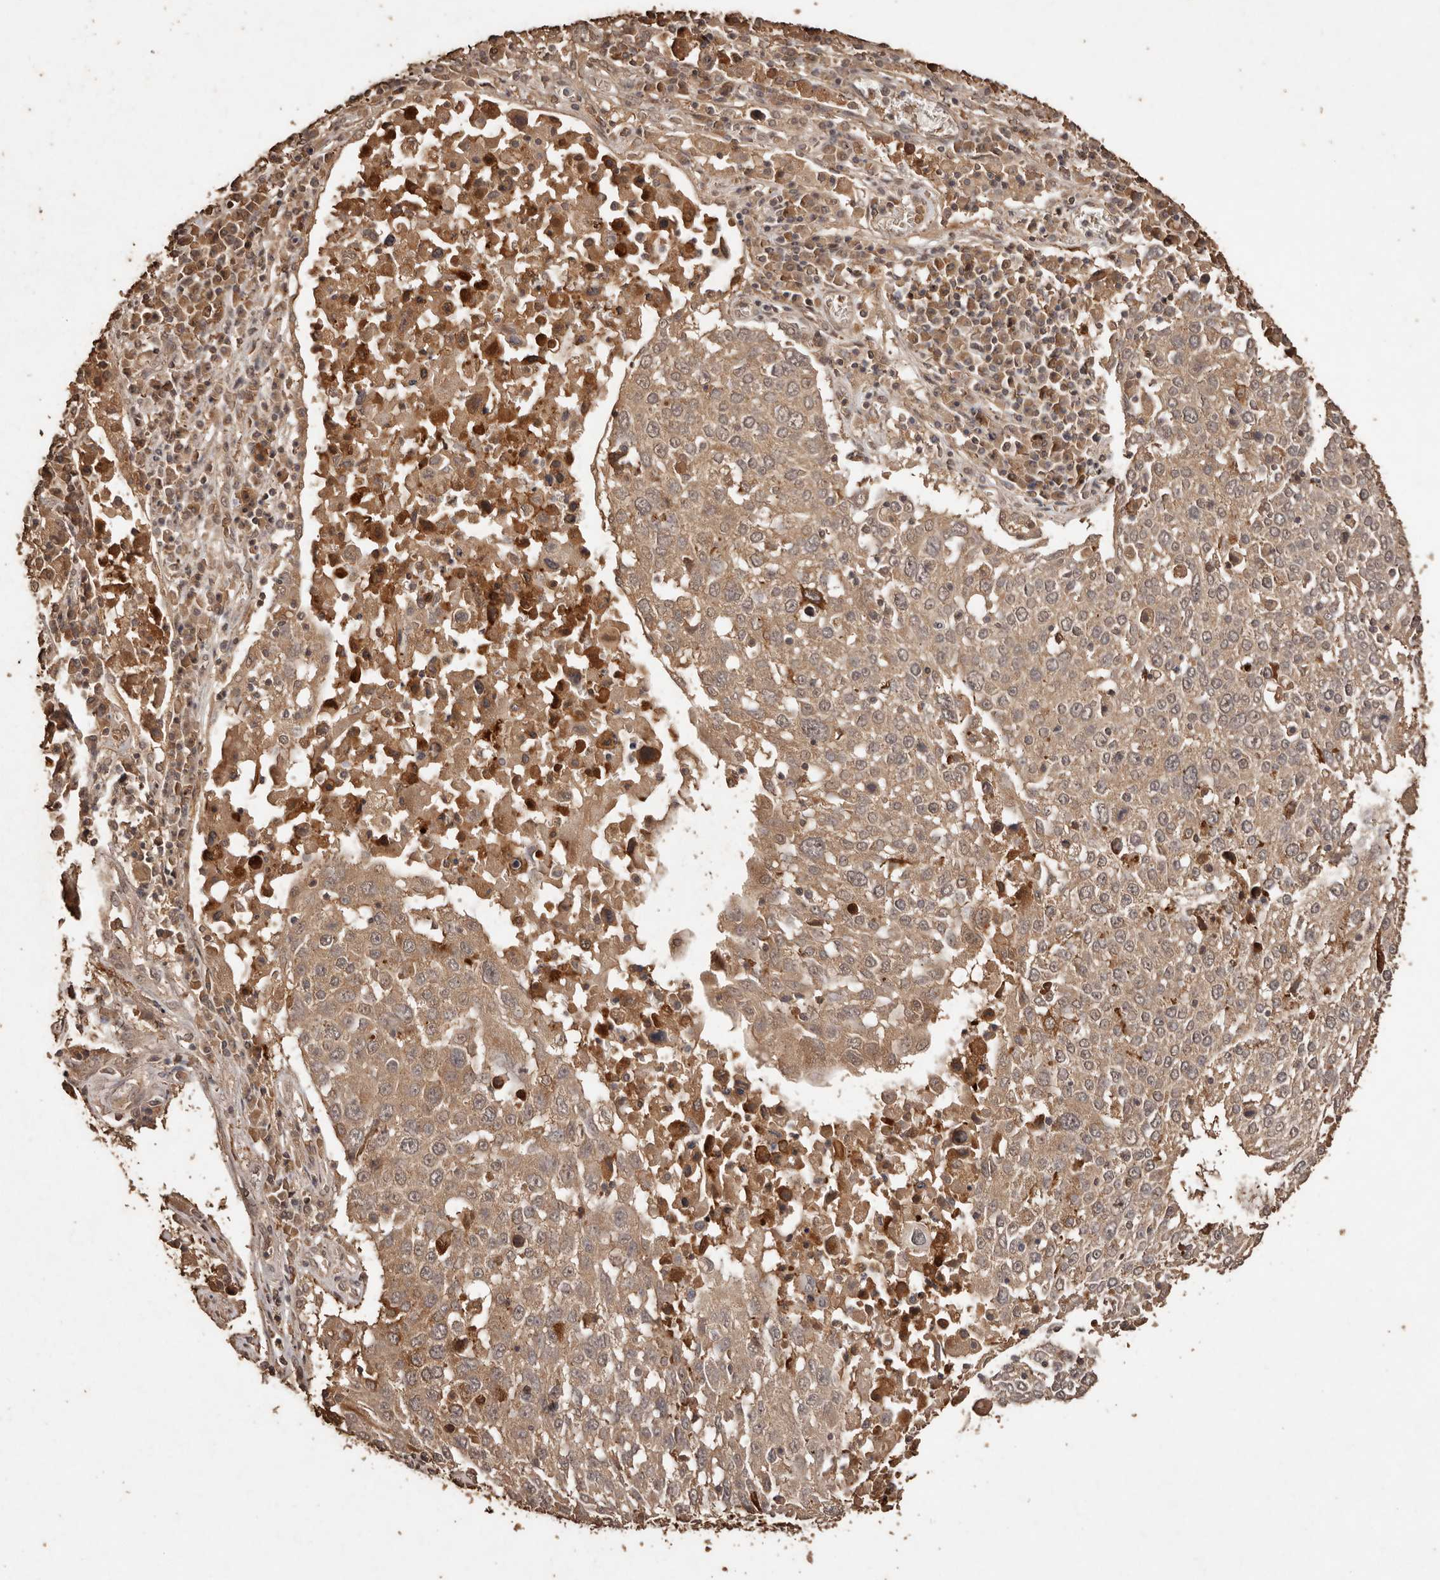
{"staining": {"intensity": "weak", "quantity": ">75%", "location": "cytoplasmic/membranous"}, "tissue": "lung cancer", "cell_type": "Tumor cells", "image_type": "cancer", "snomed": [{"axis": "morphology", "description": "Squamous cell carcinoma, NOS"}, {"axis": "topography", "description": "Lung"}], "caption": "Squamous cell carcinoma (lung) was stained to show a protein in brown. There is low levels of weak cytoplasmic/membranous positivity in about >75% of tumor cells.", "gene": "PKDCC", "patient": {"sex": "male", "age": 65}}